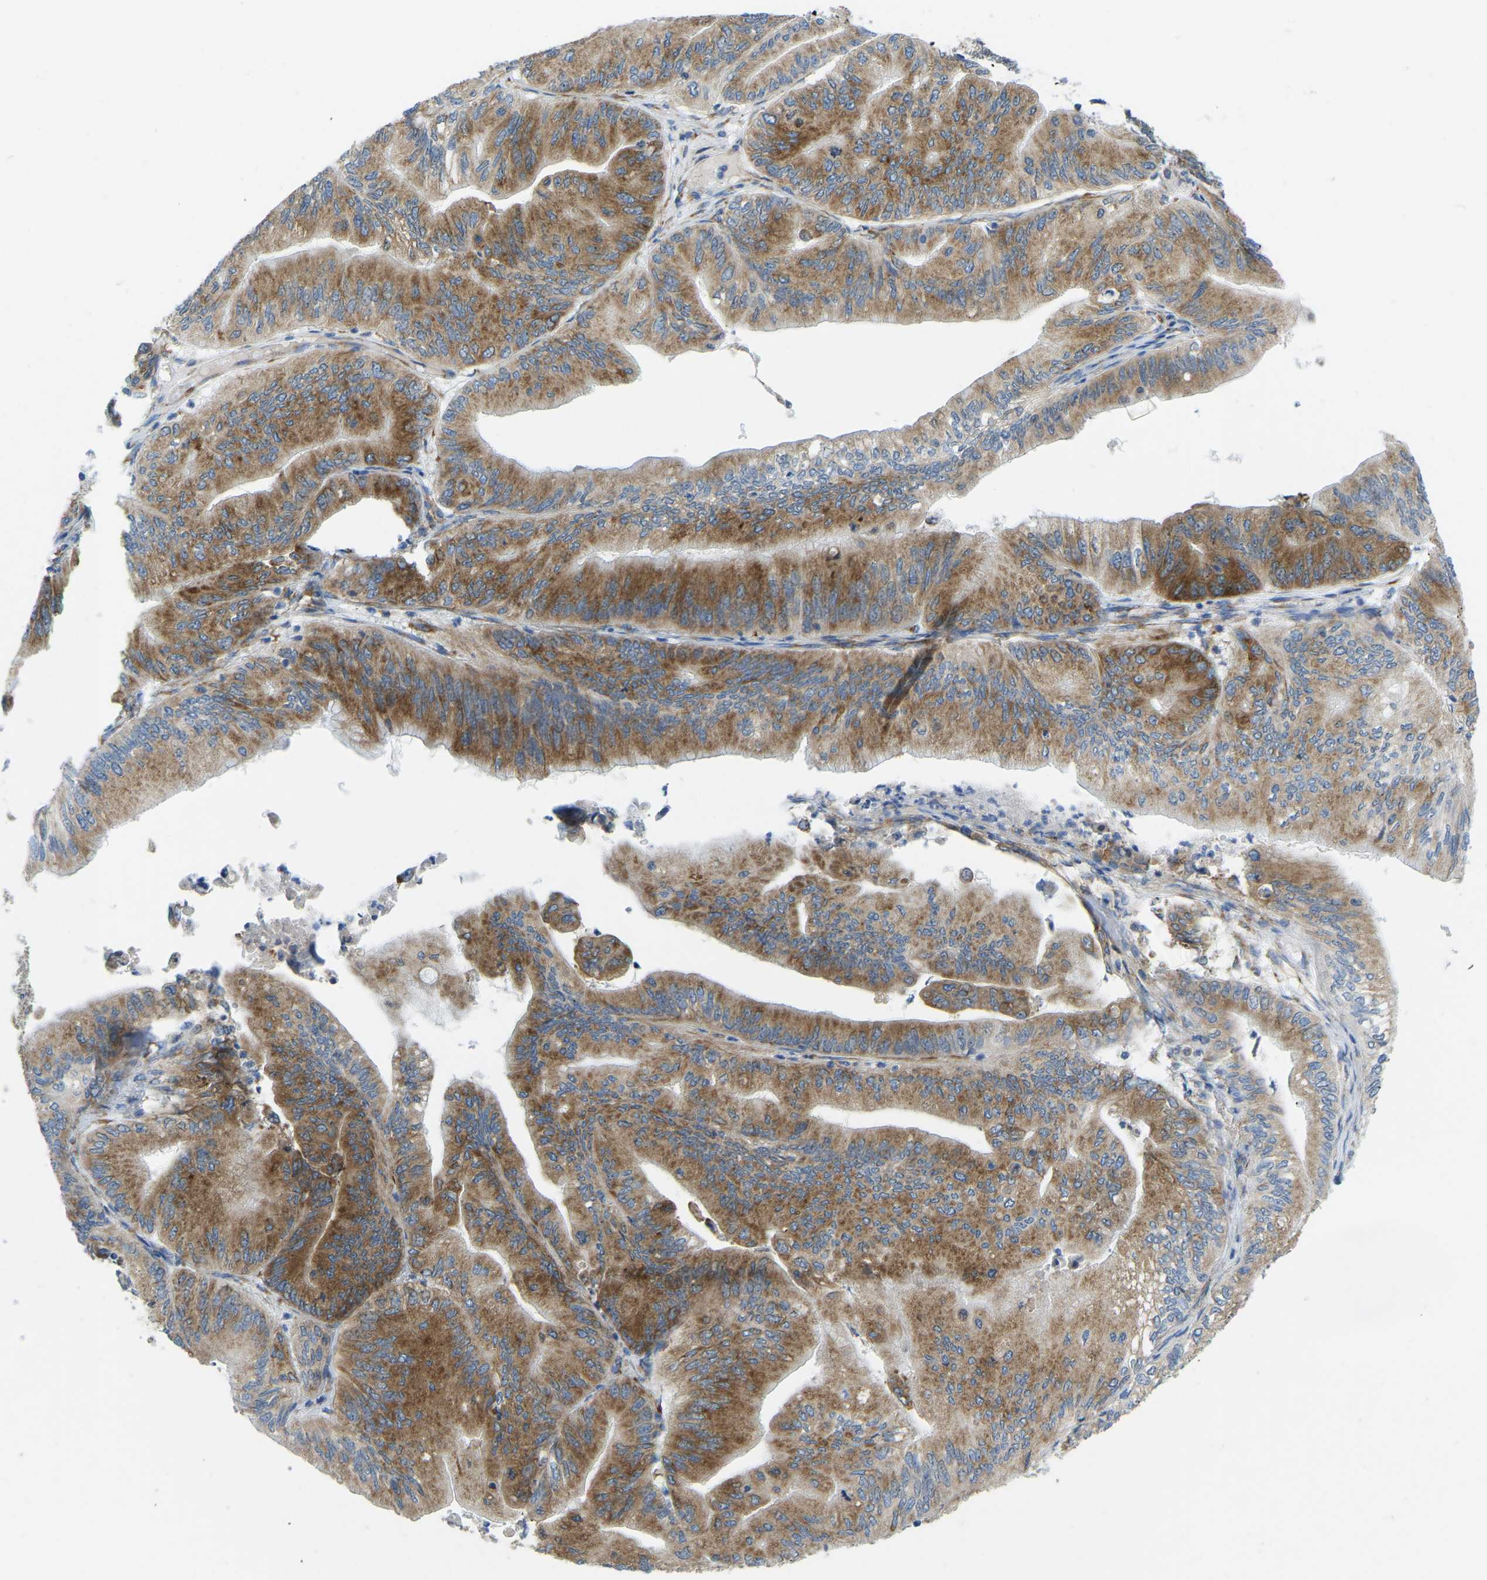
{"staining": {"intensity": "moderate", "quantity": ">75%", "location": "cytoplasmic/membranous"}, "tissue": "ovarian cancer", "cell_type": "Tumor cells", "image_type": "cancer", "snomed": [{"axis": "morphology", "description": "Cystadenocarcinoma, mucinous, NOS"}, {"axis": "topography", "description": "Ovary"}], "caption": "Approximately >75% of tumor cells in human ovarian cancer display moderate cytoplasmic/membranous protein staining as visualized by brown immunohistochemical staining.", "gene": "SND1", "patient": {"sex": "female", "age": 61}}